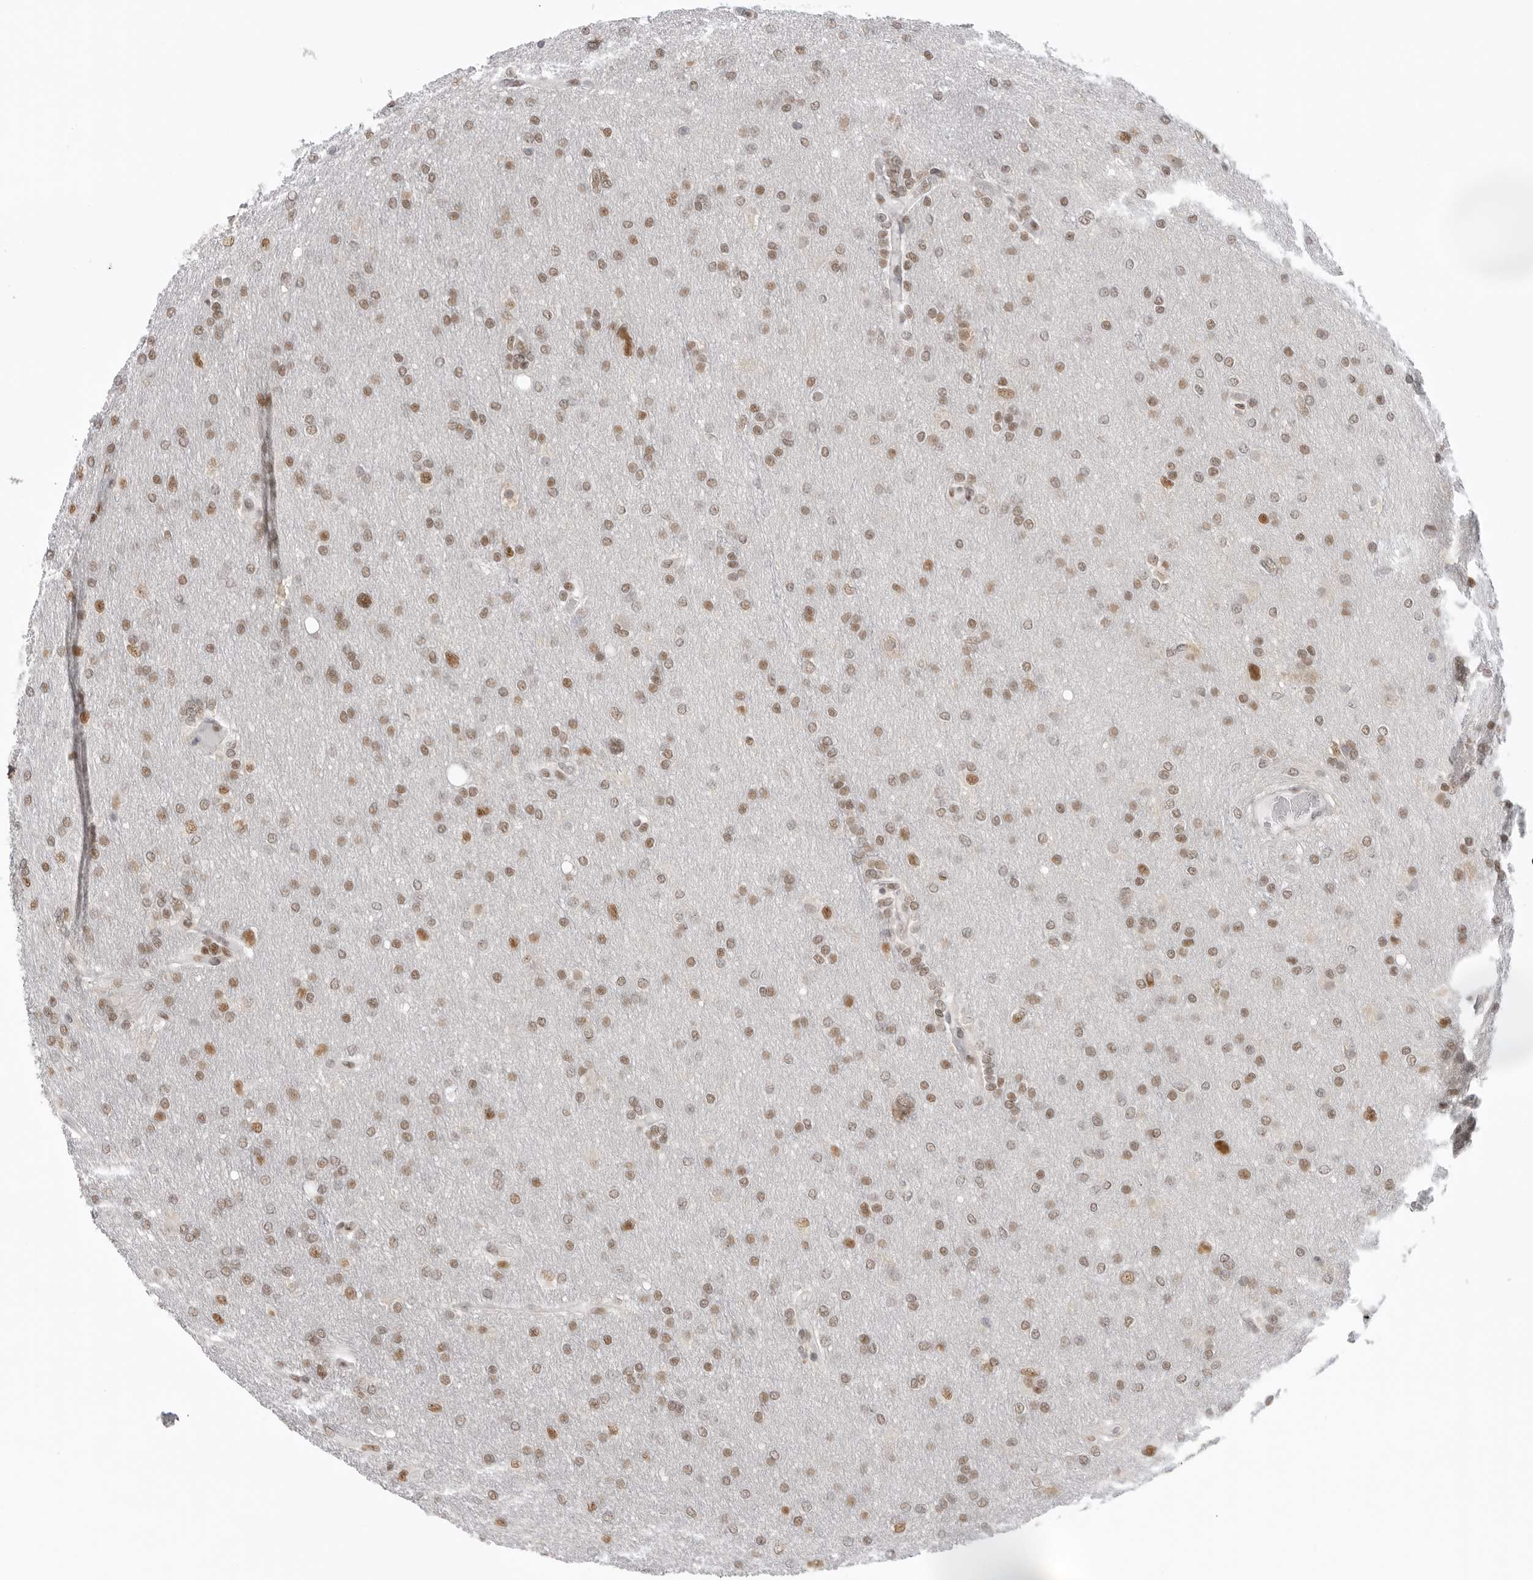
{"staining": {"intensity": "moderate", "quantity": ">75%", "location": "nuclear"}, "tissue": "glioma", "cell_type": "Tumor cells", "image_type": "cancer", "snomed": [{"axis": "morphology", "description": "Glioma, malignant, High grade"}, {"axis": "topography", "description": "Cerebral cortex"}], "caption": "Glioma was stained to show a protein in brown. There is medium levels of moderate nuclear expression in about >75% of tumor cells. The protein is stained brown, and the nuclei are stained in blue (DAB IHC with brightfield microscopy, high magnification).", "gene": "RPA2", "patient": {"sex": "female", "age": 36}}